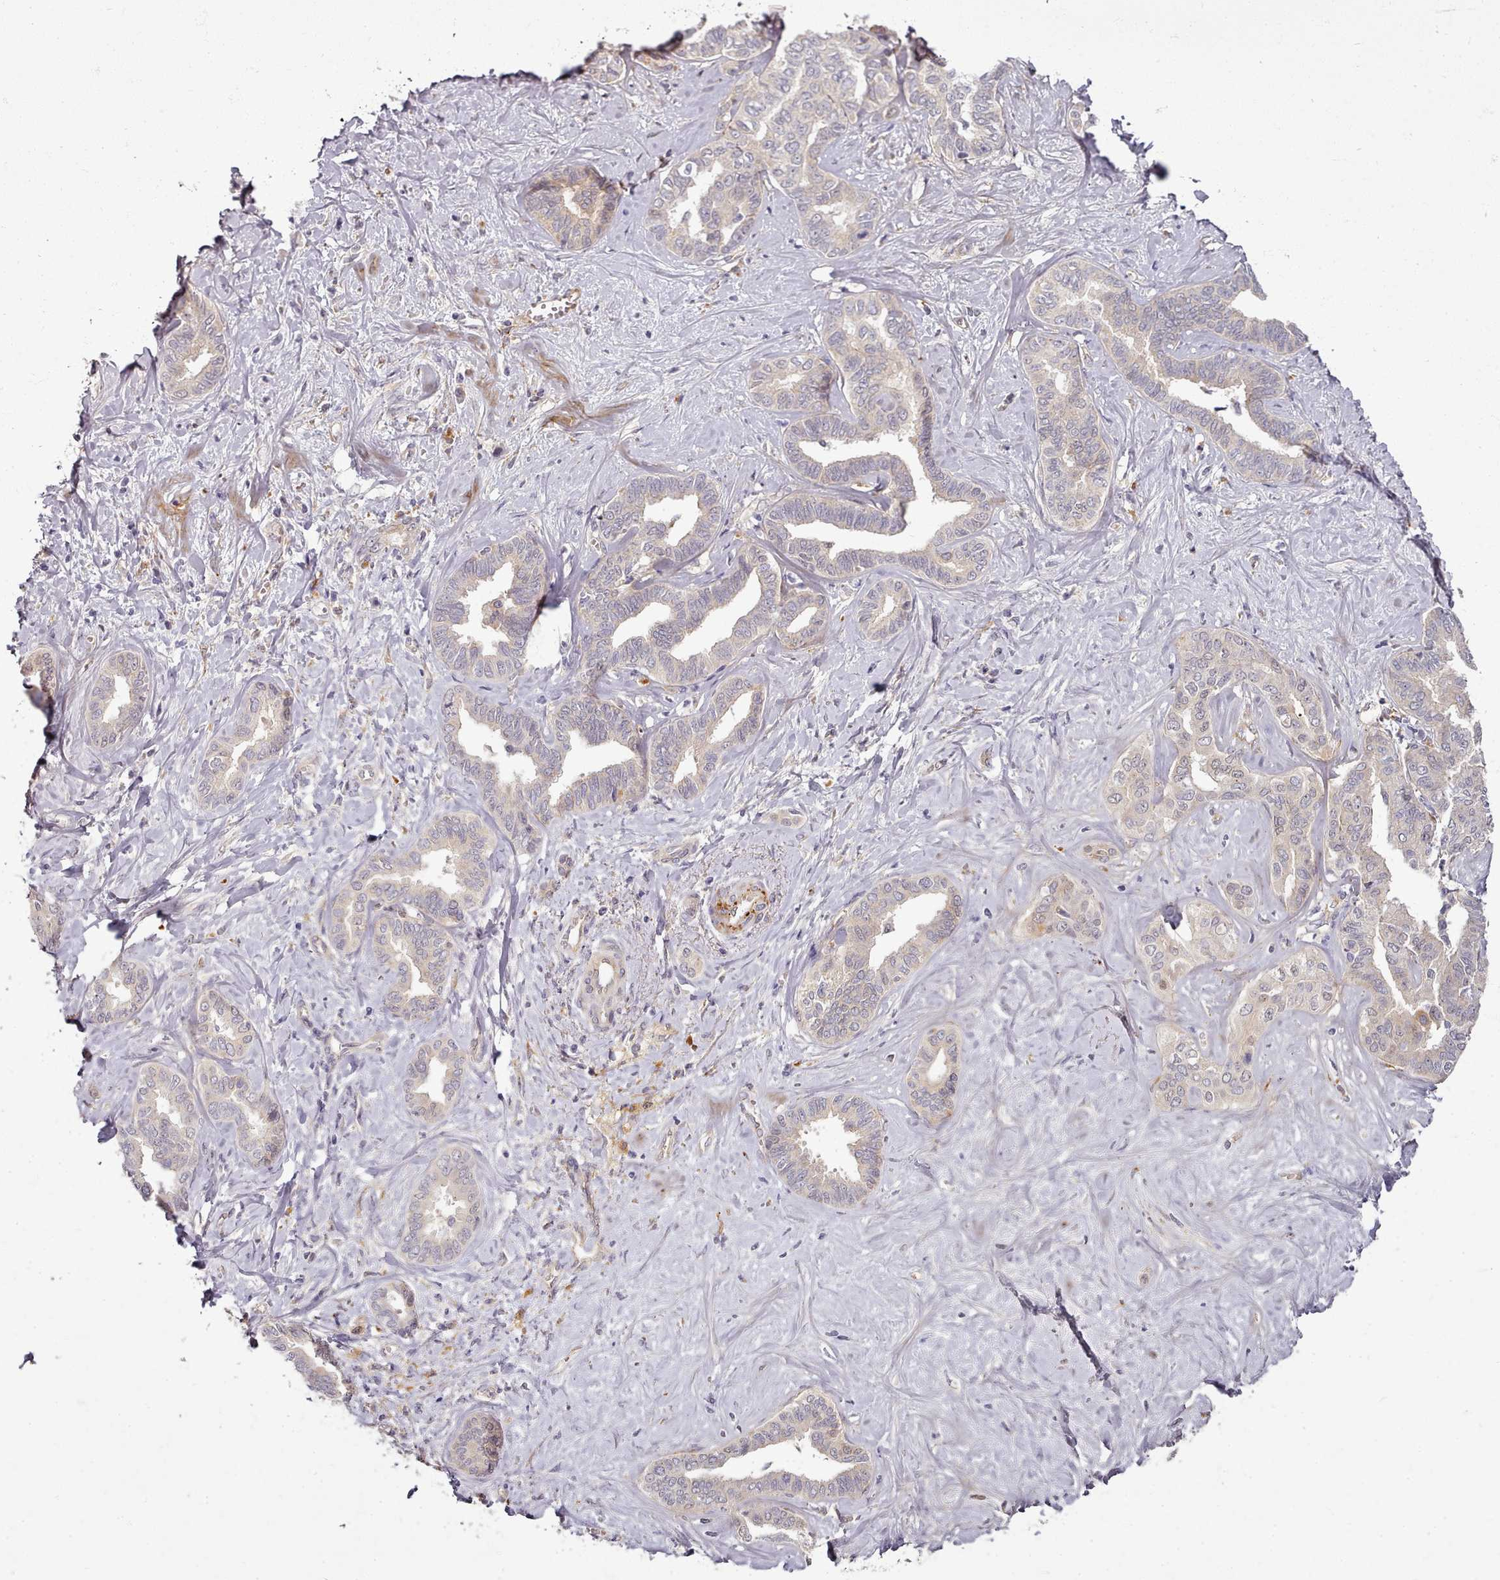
{"staining": {"intensity": "weak", "quantity": "<25%", "location": "cytoplasmic/membranous"}, "tissue": "liver cancer", "cell_type": "Tumor cells", "image_type": "cancer", "snomed": [{"axis": "morphology", "description": "Cholangiocarcinoma"}, {"axis": "topography", "description": "Liver"}], "caption": "An IHC photomicrograph of liver cancer (cholangiocarcinoma) is shown. There is no staining in tumor cells of liver cancer (cholangiocarcinoma).", "gene": "C1QTNF5", "patient": {"sex": "female", "age": 77}}